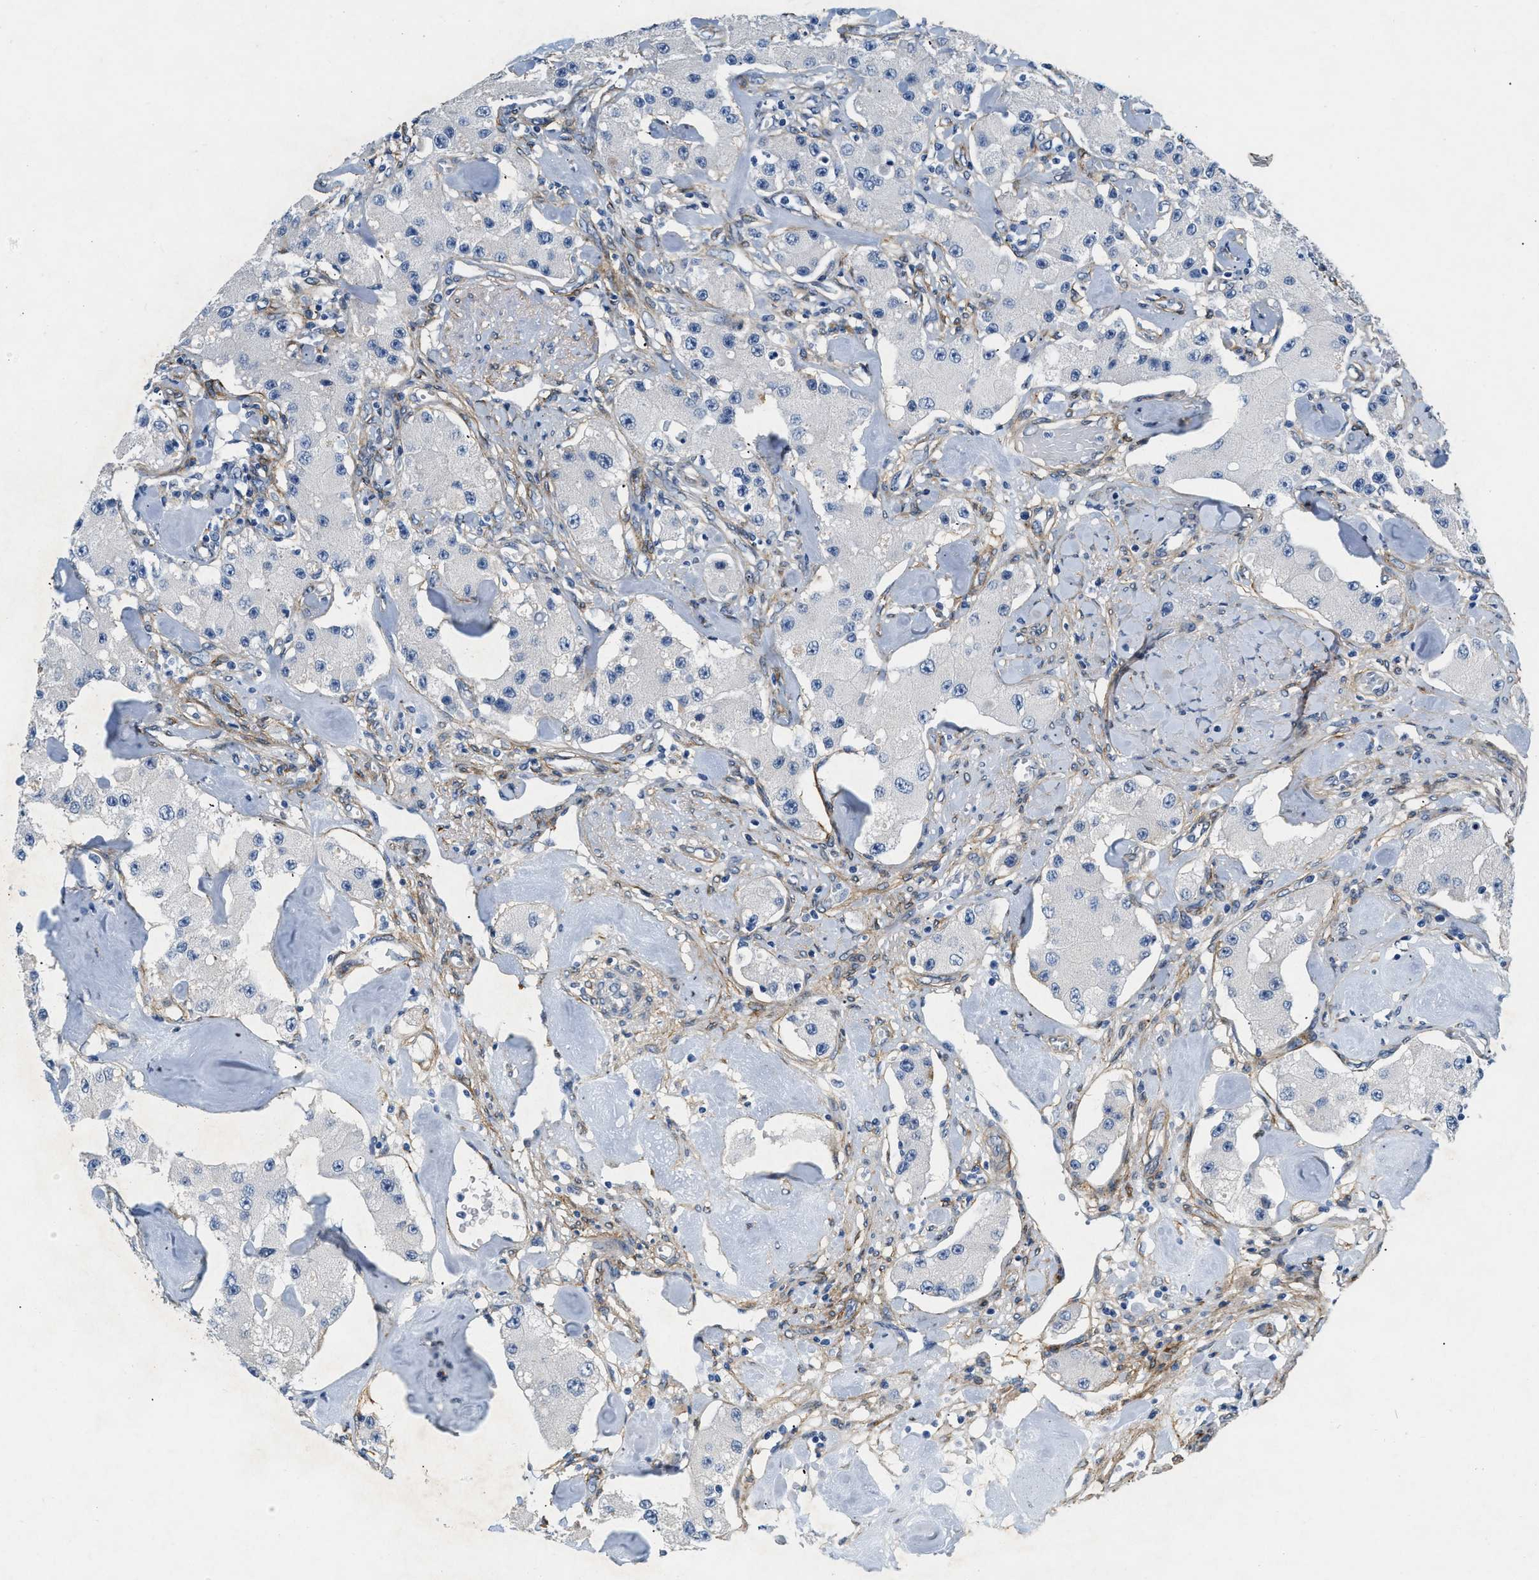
{"staining": {"intensity": "negative", "quantity": "none", "location": "none"}, "tissue": "carcinoid", "cell_type": "Tumor cells", "image_type": "cancer", "snomed": [{"axis": "morphology", "description": "Carcinoid, malignant, NOS"}, {"axis": "topography", "description": "Pancreas"}], "caption": "Tumor cells are negative for protein expression in human carcinoid (malignant).", "gene": "PDGFRA", "patient": {"sex": "male", "age": 41}}